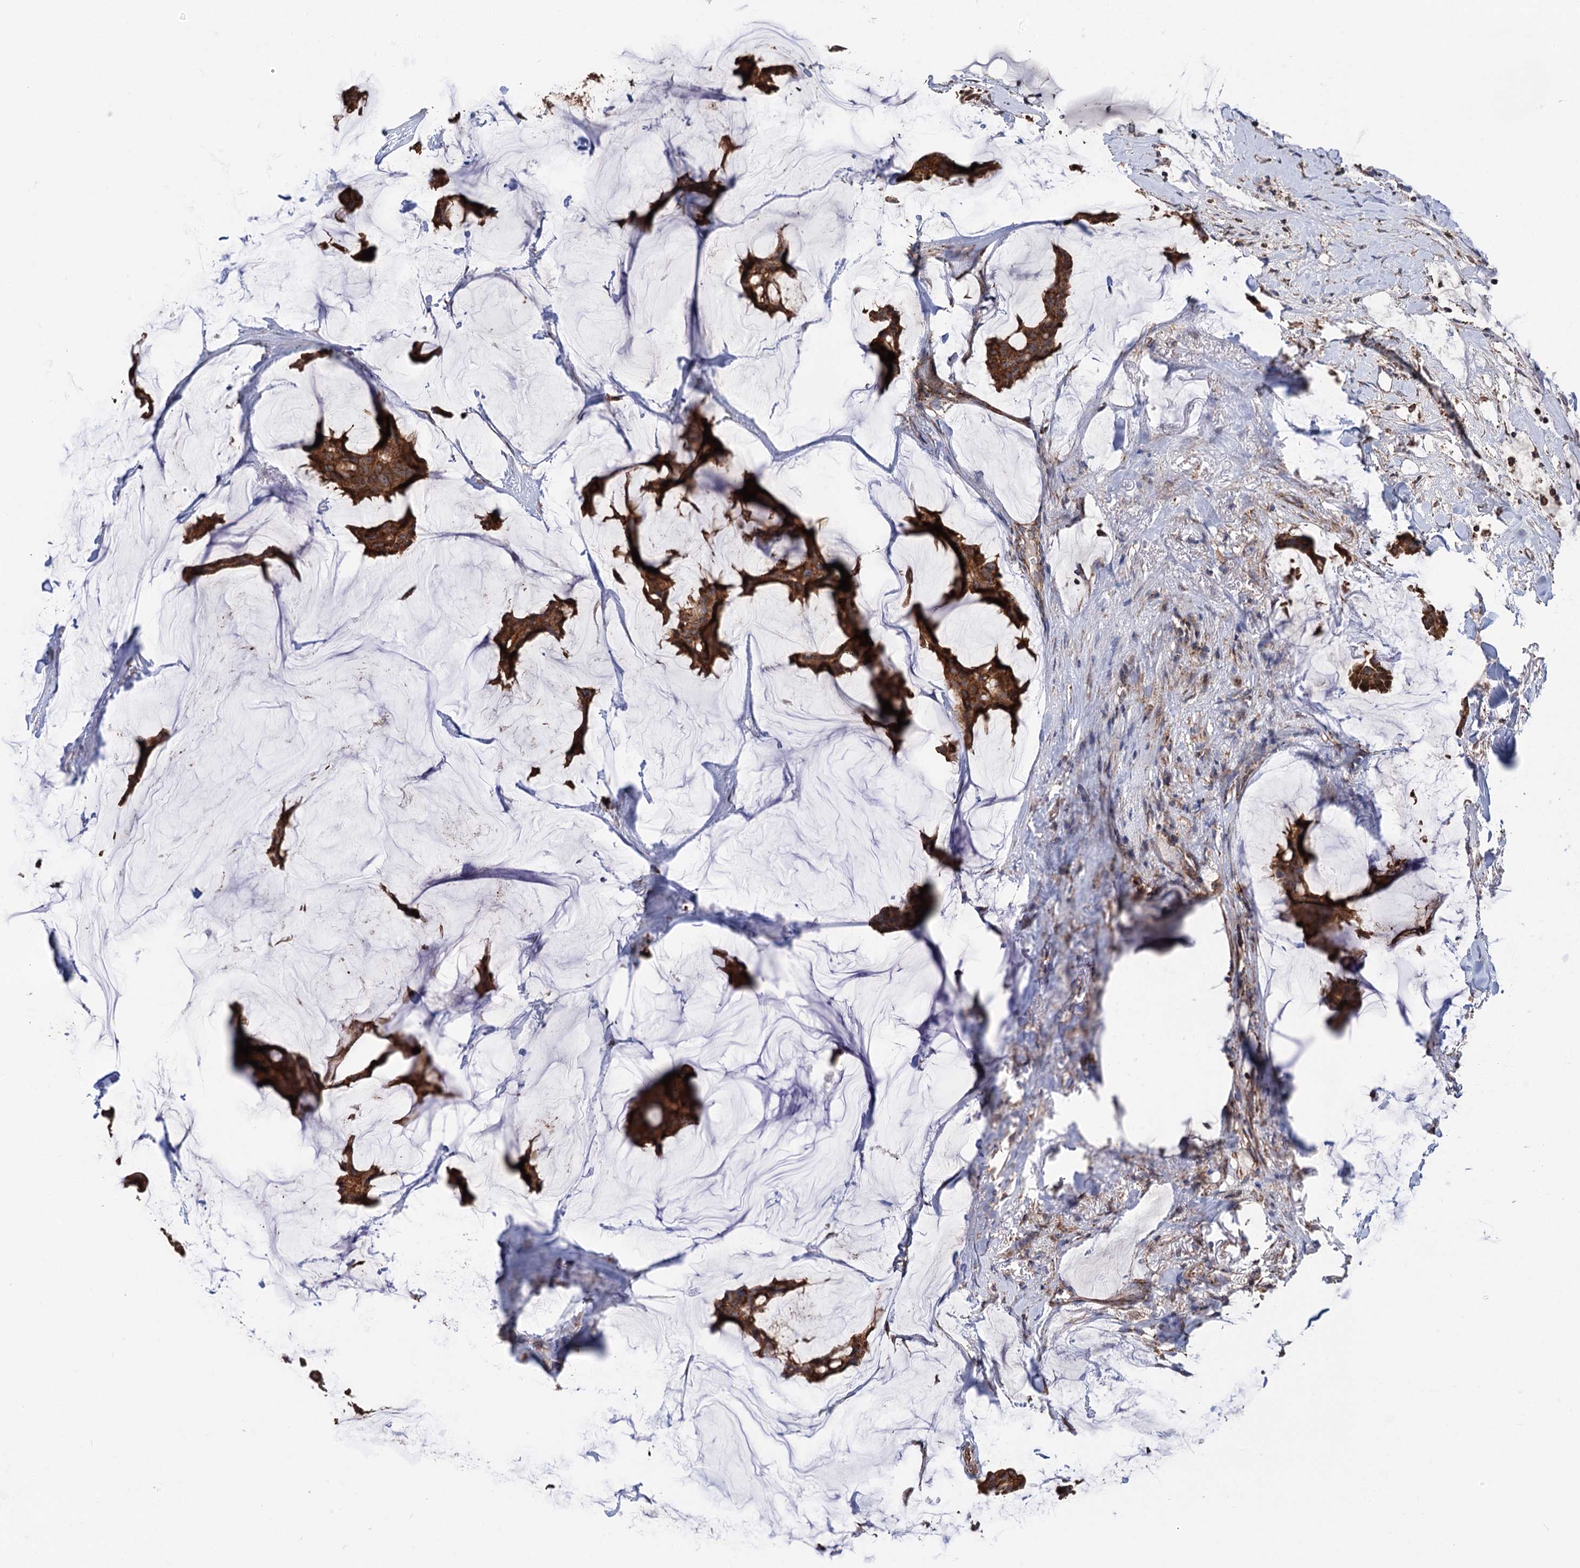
{"staining": {"intensity": "moderate", "quantity": ">75%", "location": "cytoplasmic/membranous"}, "tissue": "breast cancer", "cell_type": "Tumor cells", "image_type": "cancer", "snomed": [{"axis": "morphology", "description": "Duct carcinoma"}, {"axis": "topography", "description": "Breast"}], "caption": "Immunohistochemical staining of human breast cancer (infiltrating ductal carcinoma) demonstrates moderate cytoplasmic/membranous protein positivity in about >75% of tumor cells.", "gene": "SUCLA2", "patient": {"sex": "female", "age": 93}}